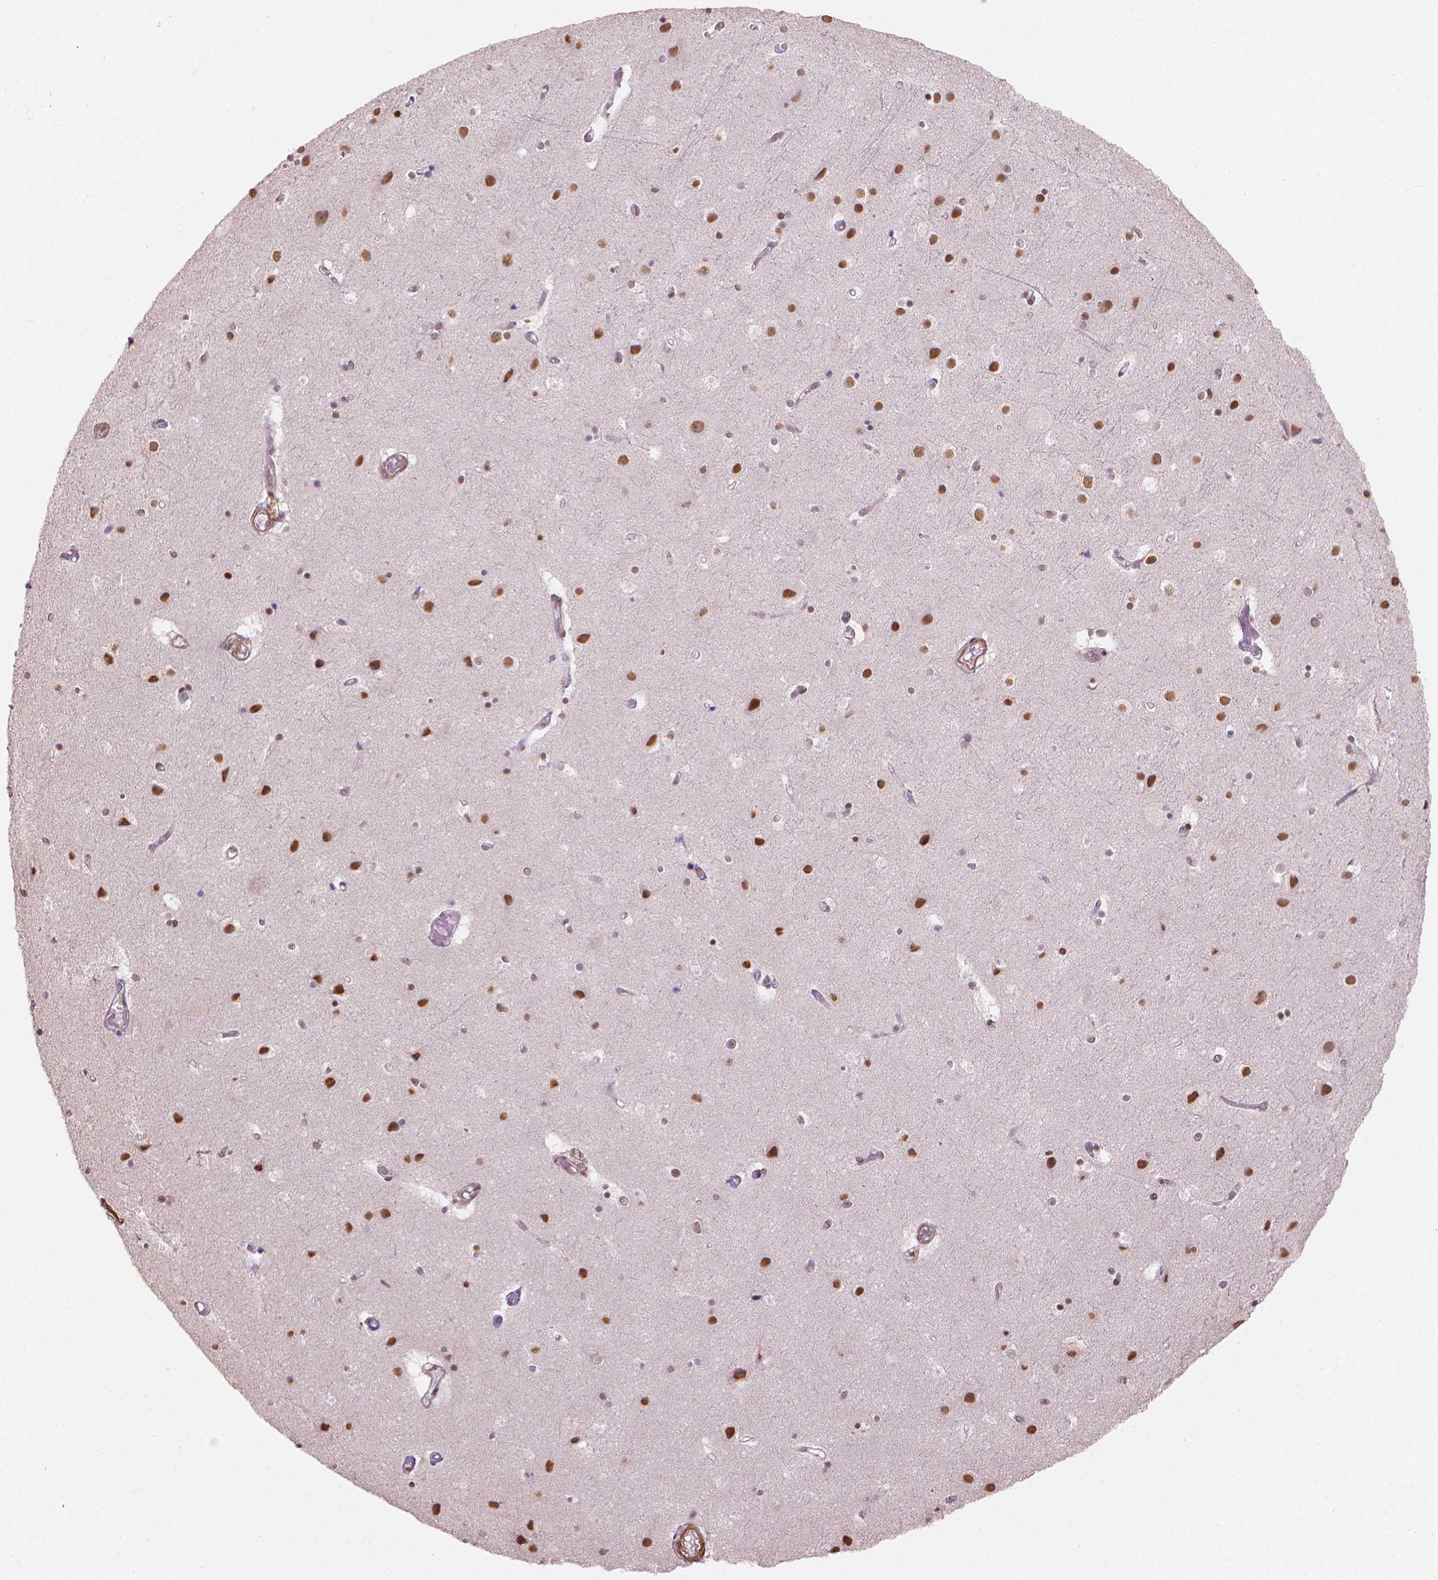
{"staining": {"intensity": "negative", "quantity": "none", "location": "none"}, "tissue": "cerebral cortex", "cell_type": "Endothelial cells", "image_type": "normal", "snomed": [{"axis": "morphology", "description": "Normal tissue, NOS"}, {"axis": "topography", "description": "Cerebral cortex"}], "caption": "IHC micrograph of benign cerebral cortex stained for a protein (brown), which demonstrates no expression in endothelial cells.", "gene": "HOXD4", "patient": {"sex": "female", "age": 52}}